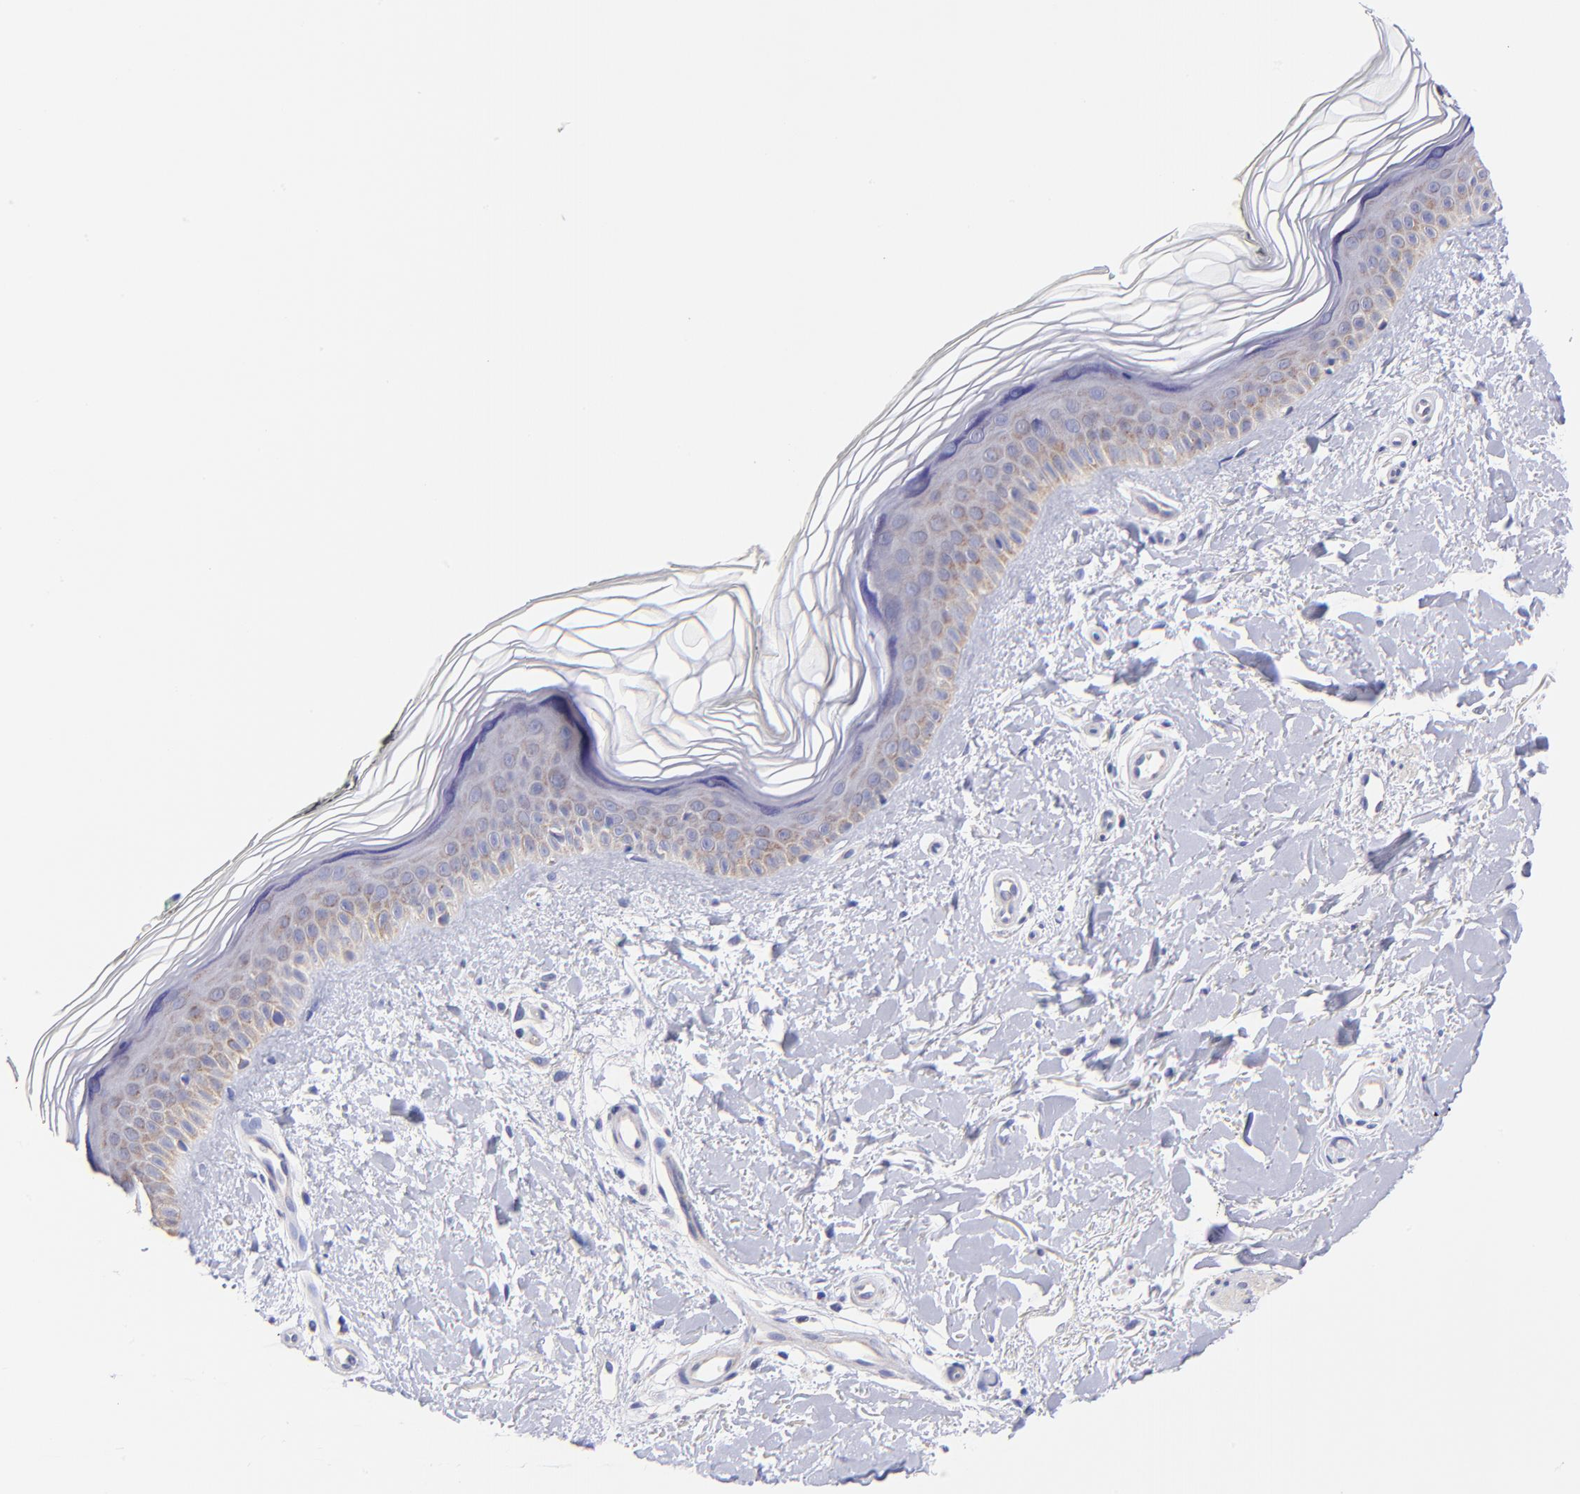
{"staining": {"intensity": "negative", "quantity": "none", "location": "none"}, "tissue": "skin", "cell_type": "Fibroblasts", "image_type": "normal", "snomed": [{"axis": "morphology", "description": "Normal tissue, NOS"}, {"axis": "topography", "description": "Skin"}], "caption": "IHC photomicrograph of unremarkable skin: skin stained with DAB (3,3'-diaminobenzidine) exhibits no significant protein expression in fibroblasts. The staining was performed using DAB (3,3'-diaminobenzidine) to visualize the protein expression in brown, while the nuclei were stained in blue with hematoxylin (Magnification: 20x).", "gene": "NDUFB7", "patient": {"sex": "female", "age": 19}}